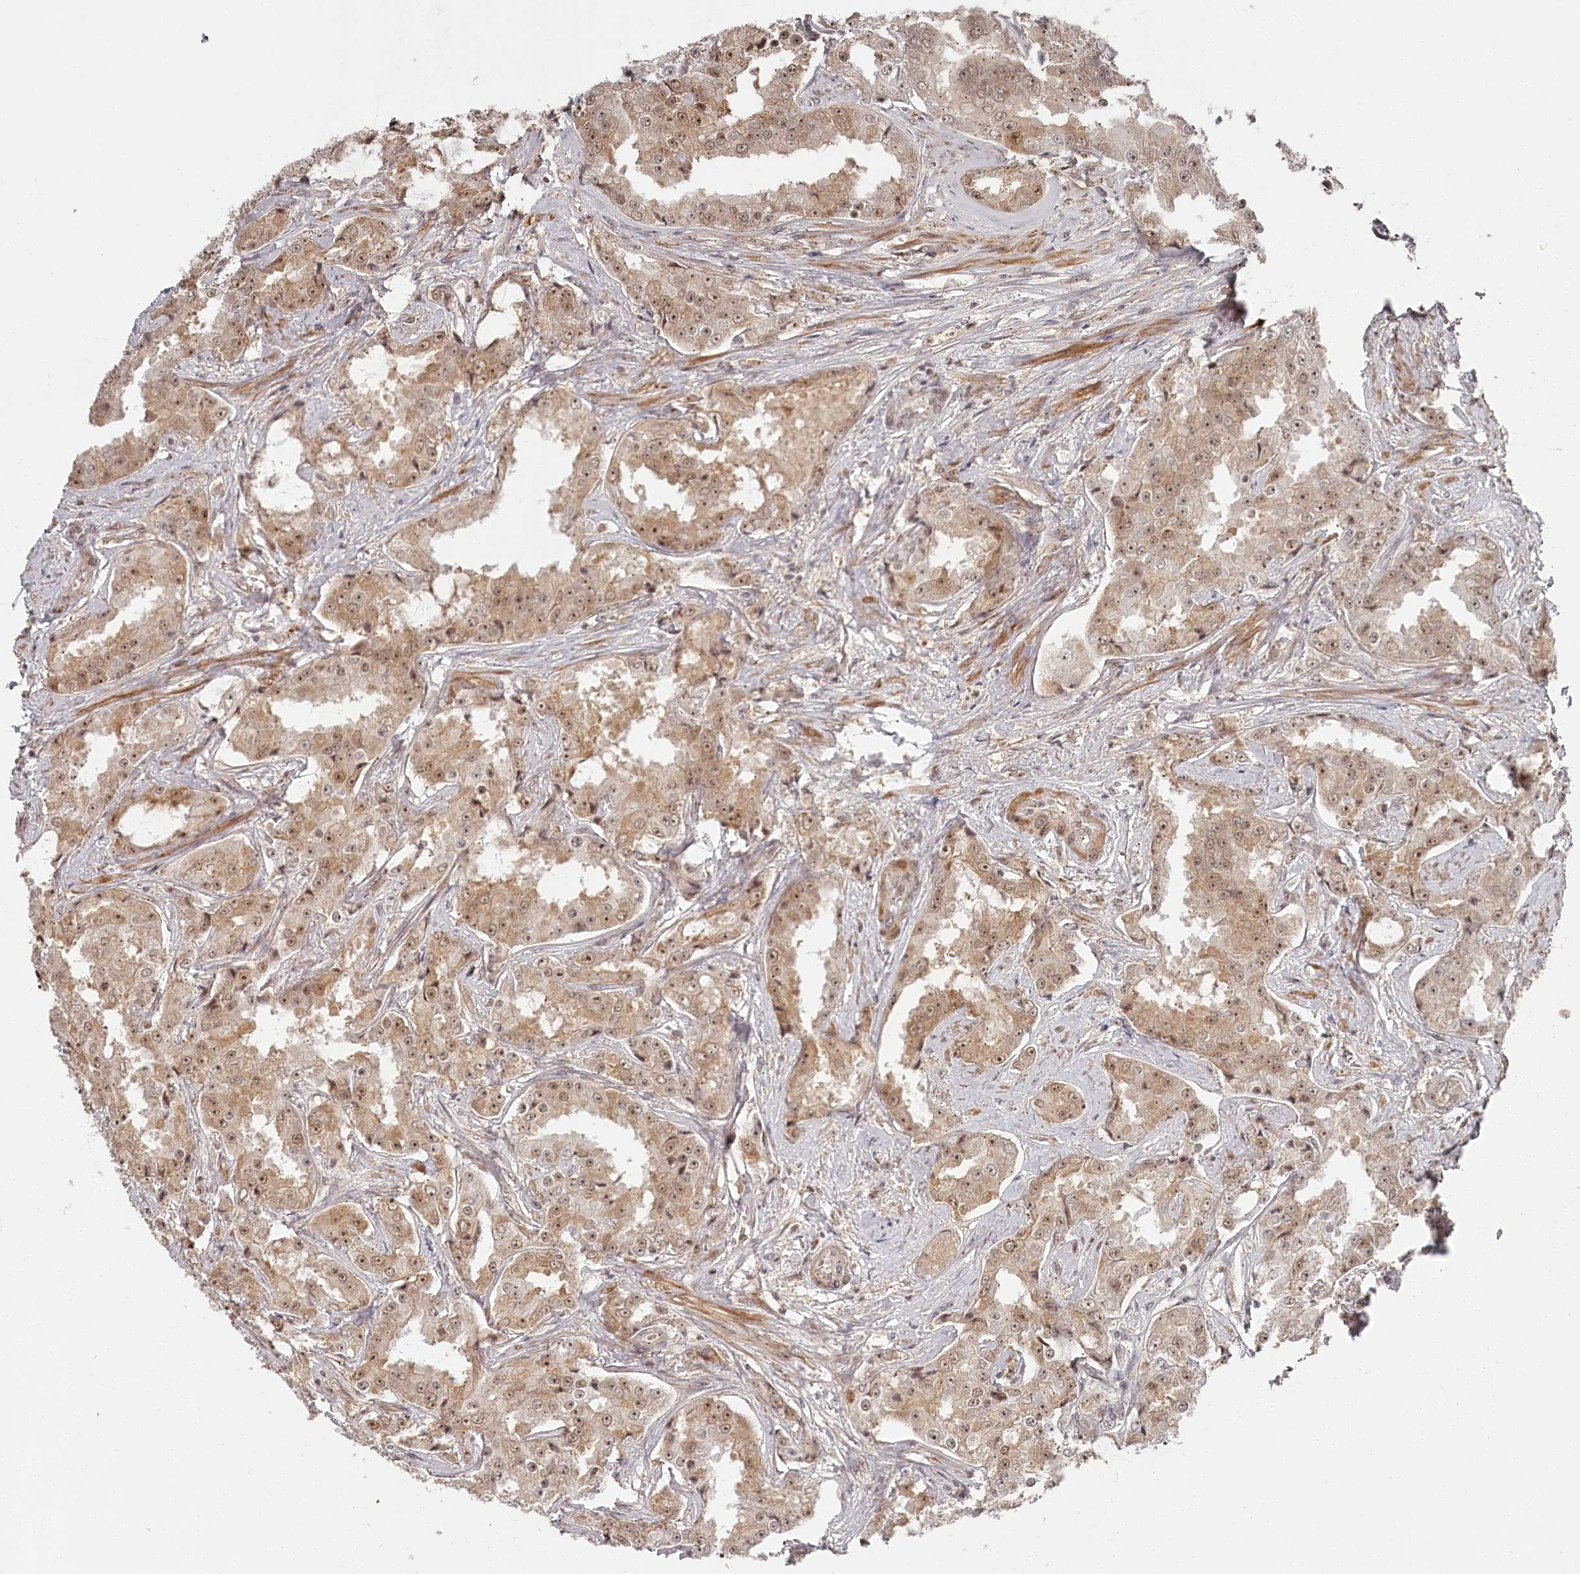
{"staining": {"intensity": "moderate", "quantity": ">75%", "location": "cytoplasmic/membranous,nuclear"}, "tissue": "prostate cancer", "cell_type": "Tumor cells", "image_type": "cancer", "snomed": [{"axis": "morphology", "description": "Adenocarcinoma, High grade"}, {"axis": "topography", "description": "Prostate"}], "caption": "IHC image of human prostate cancer stained for a protein (brown), which displays medium levels of moderate cytoplasmic/membranous and nuclear staining in about >75% of tumor cells.", "gene": "EXOSC1", "patient": {"sex": "male", "age": 73}}